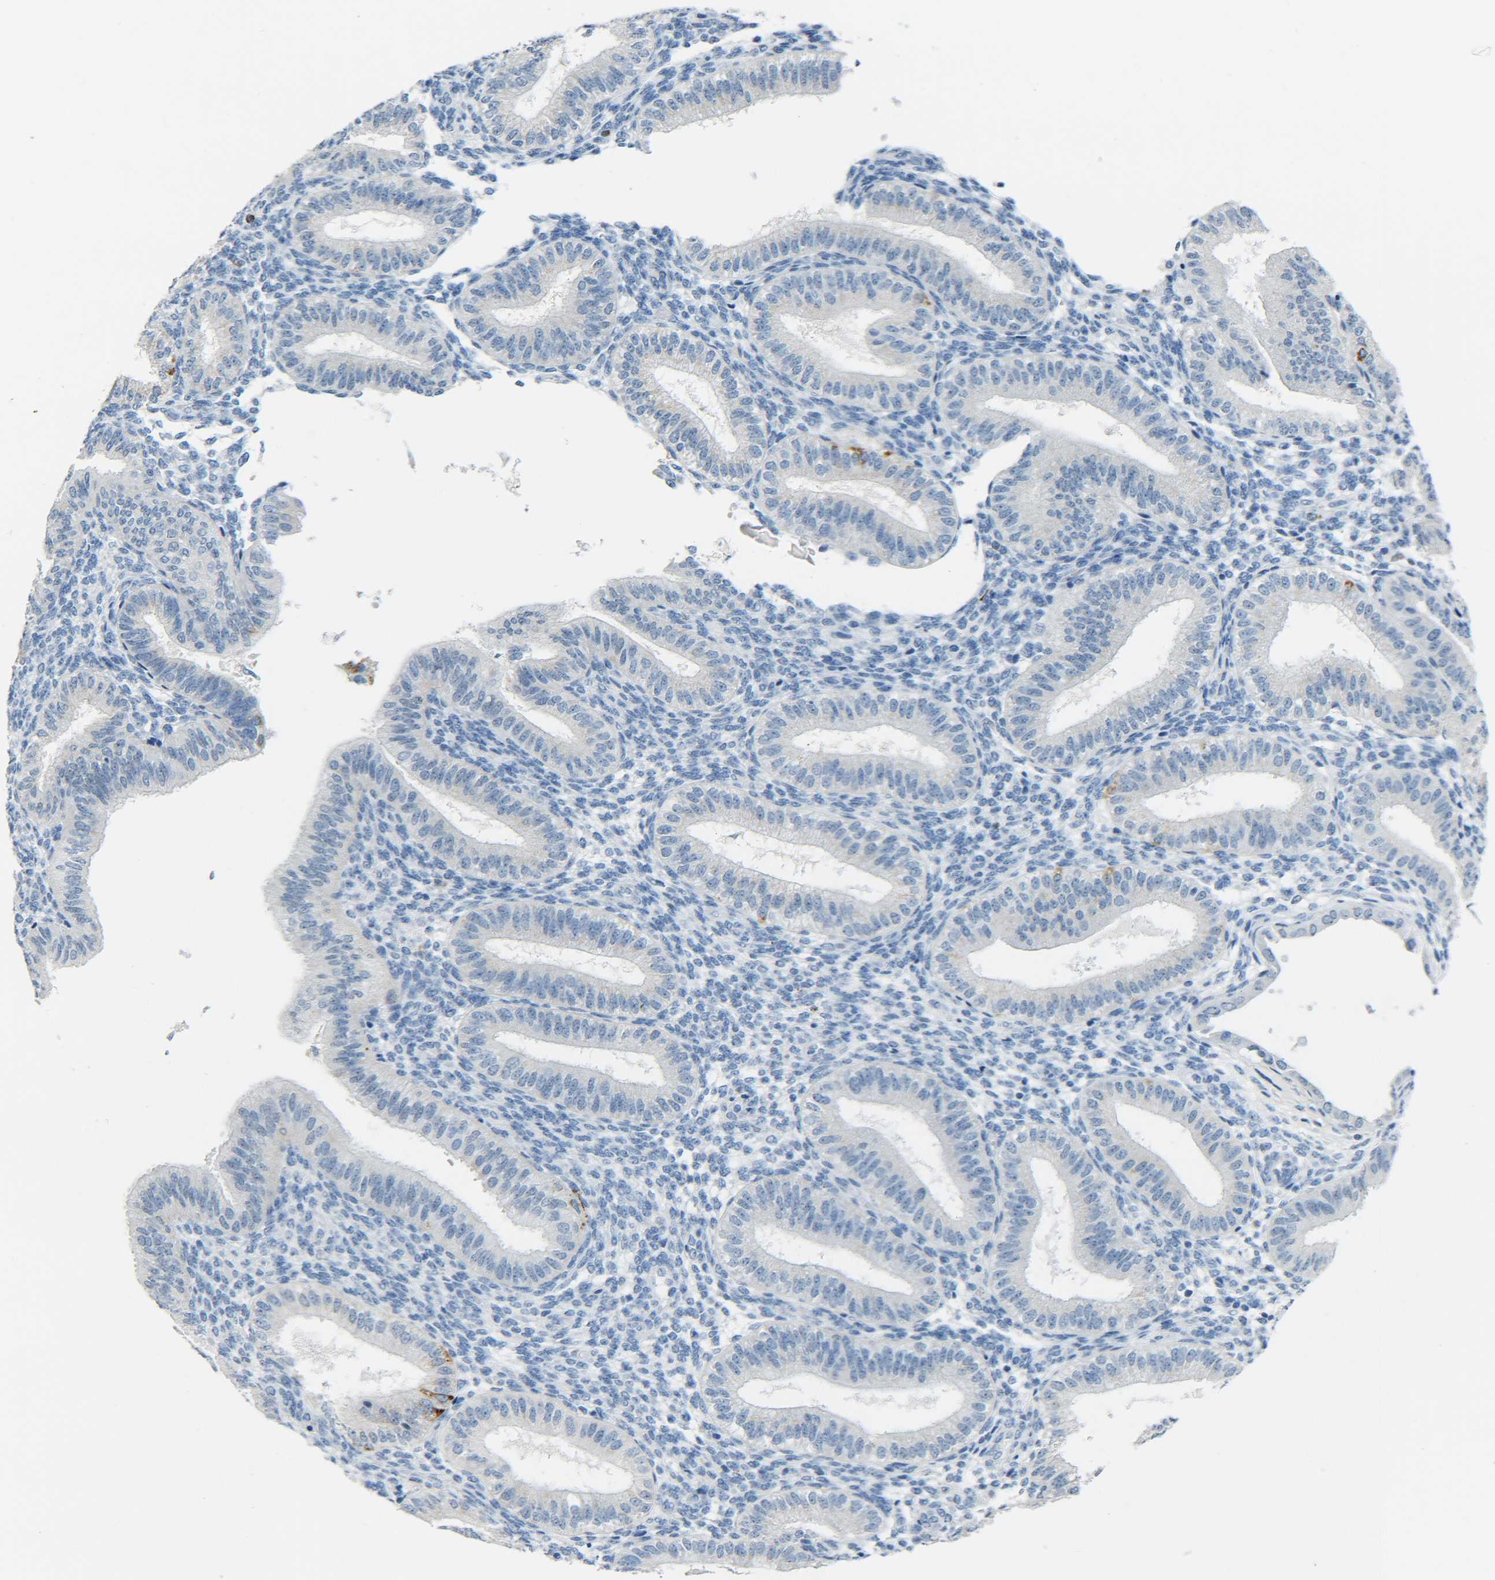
{"staining": {"intensity": "negative", "quantity": "none", "location": "none"}, "tissue": "endometrium", "cell_type": "Cells in endometrial stroma", "image_type": "normal", "snomed": [{"axis": "morphology", "description": "Normal tissue, NOS"}, {"axis": "topography", "description": "Endometrium"}], "caption": "The immunohistochemistry image has no significant staining in cells in endometrial stroma of endometrium.", "gene": "C15orf48", "patient": {"sex": "female", "age": 39}}